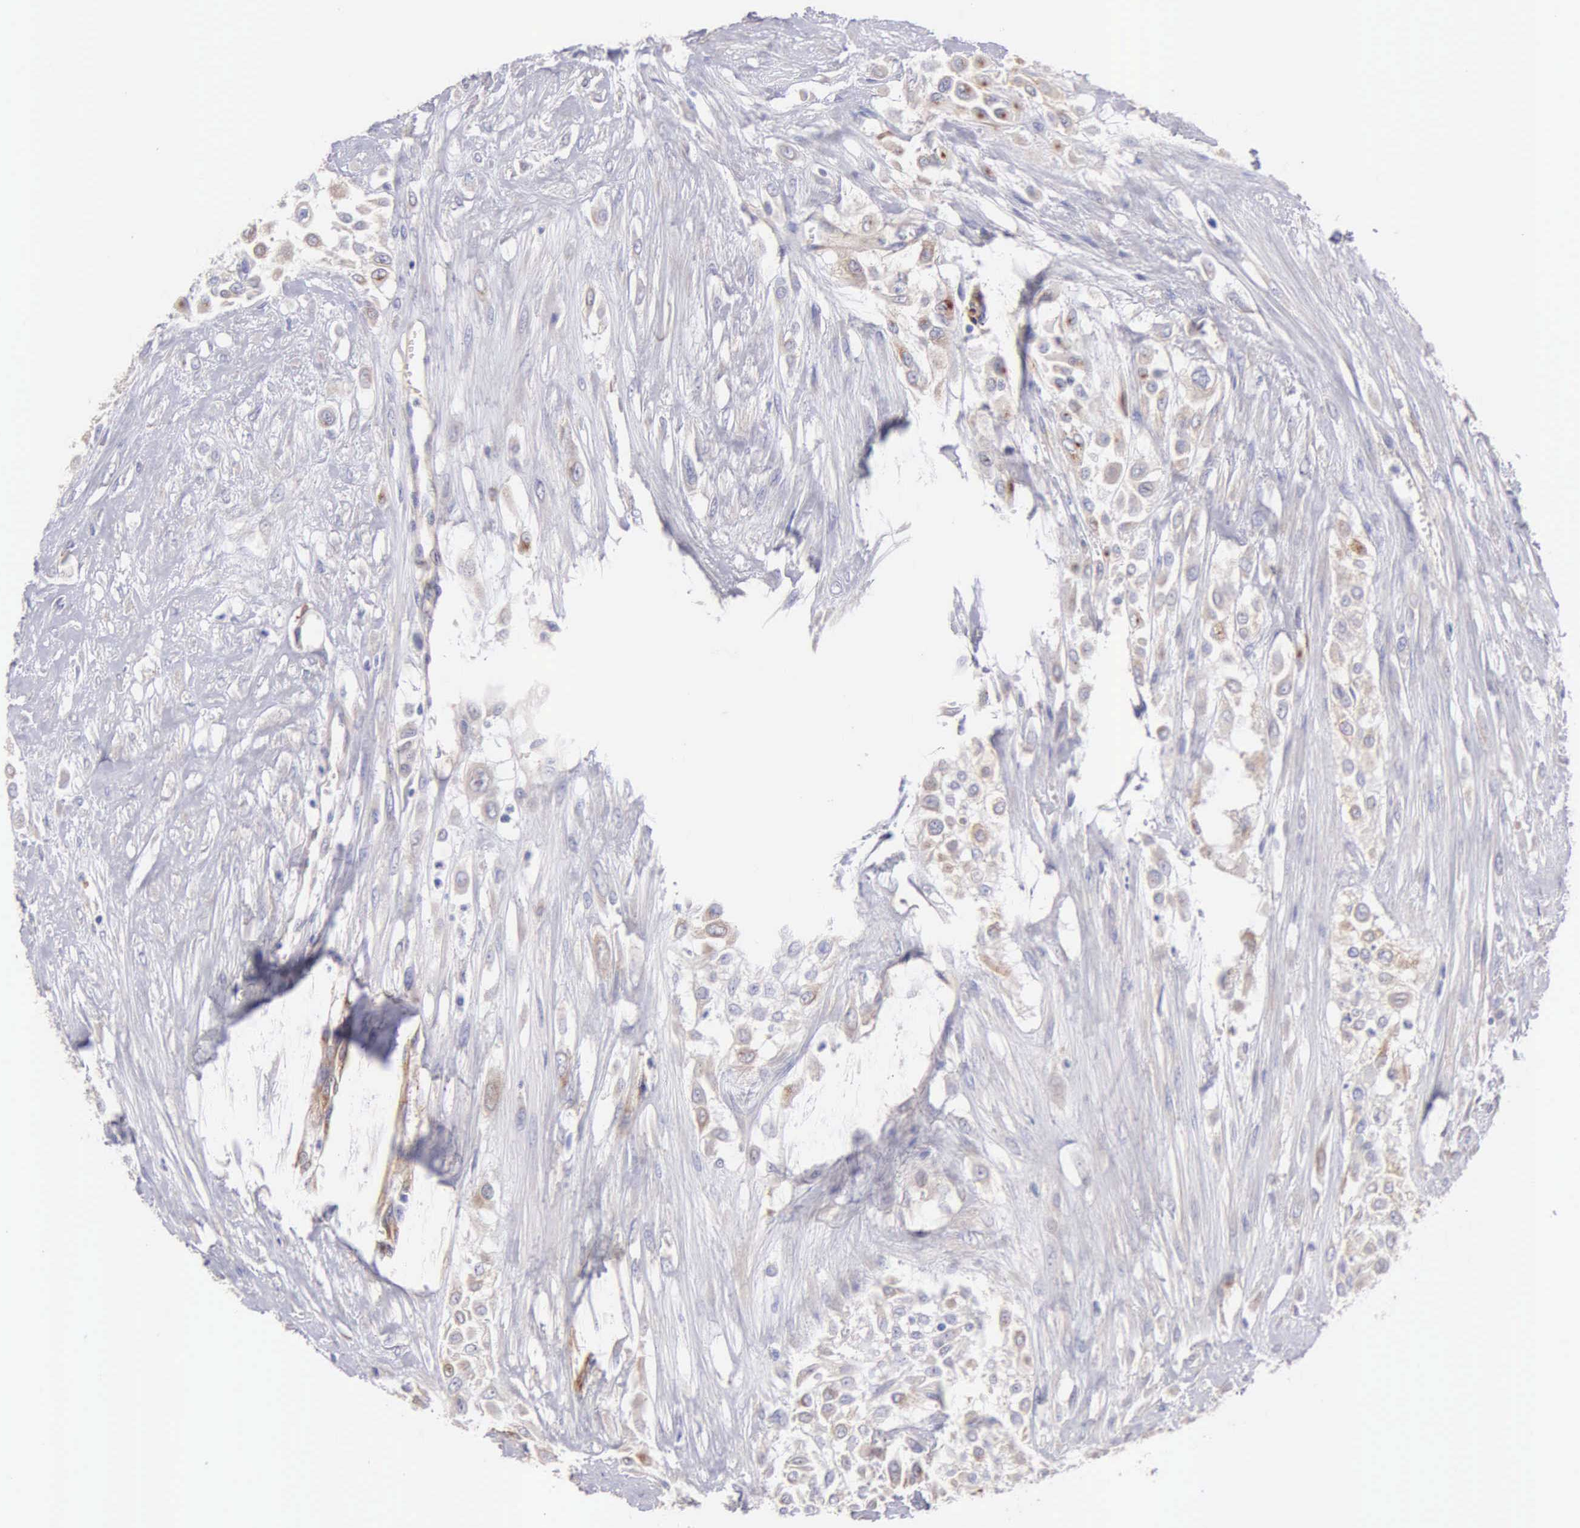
{"staining": {"intensity": "weak", "quantity": "25%-75%", "location": "cytoplasmic/membranous"}, "tissue": "urothelial cancer", "cell_type": "Tumor cells", "image_type": "cancer", "snomed": [{"axis": "morphology", "description": "Urothelial carcinoma, High grade"}, {"axis": "topography", "description": "Urinary bladder"}], "caption": "Protein staining of high-grade urothelial carcinoma tissue shows weak cytoplasmic/membranous staining in approximately 25%-75% of tumor cells.", "gene": "APP", "patient": {"sex": "male", "age": 57}}